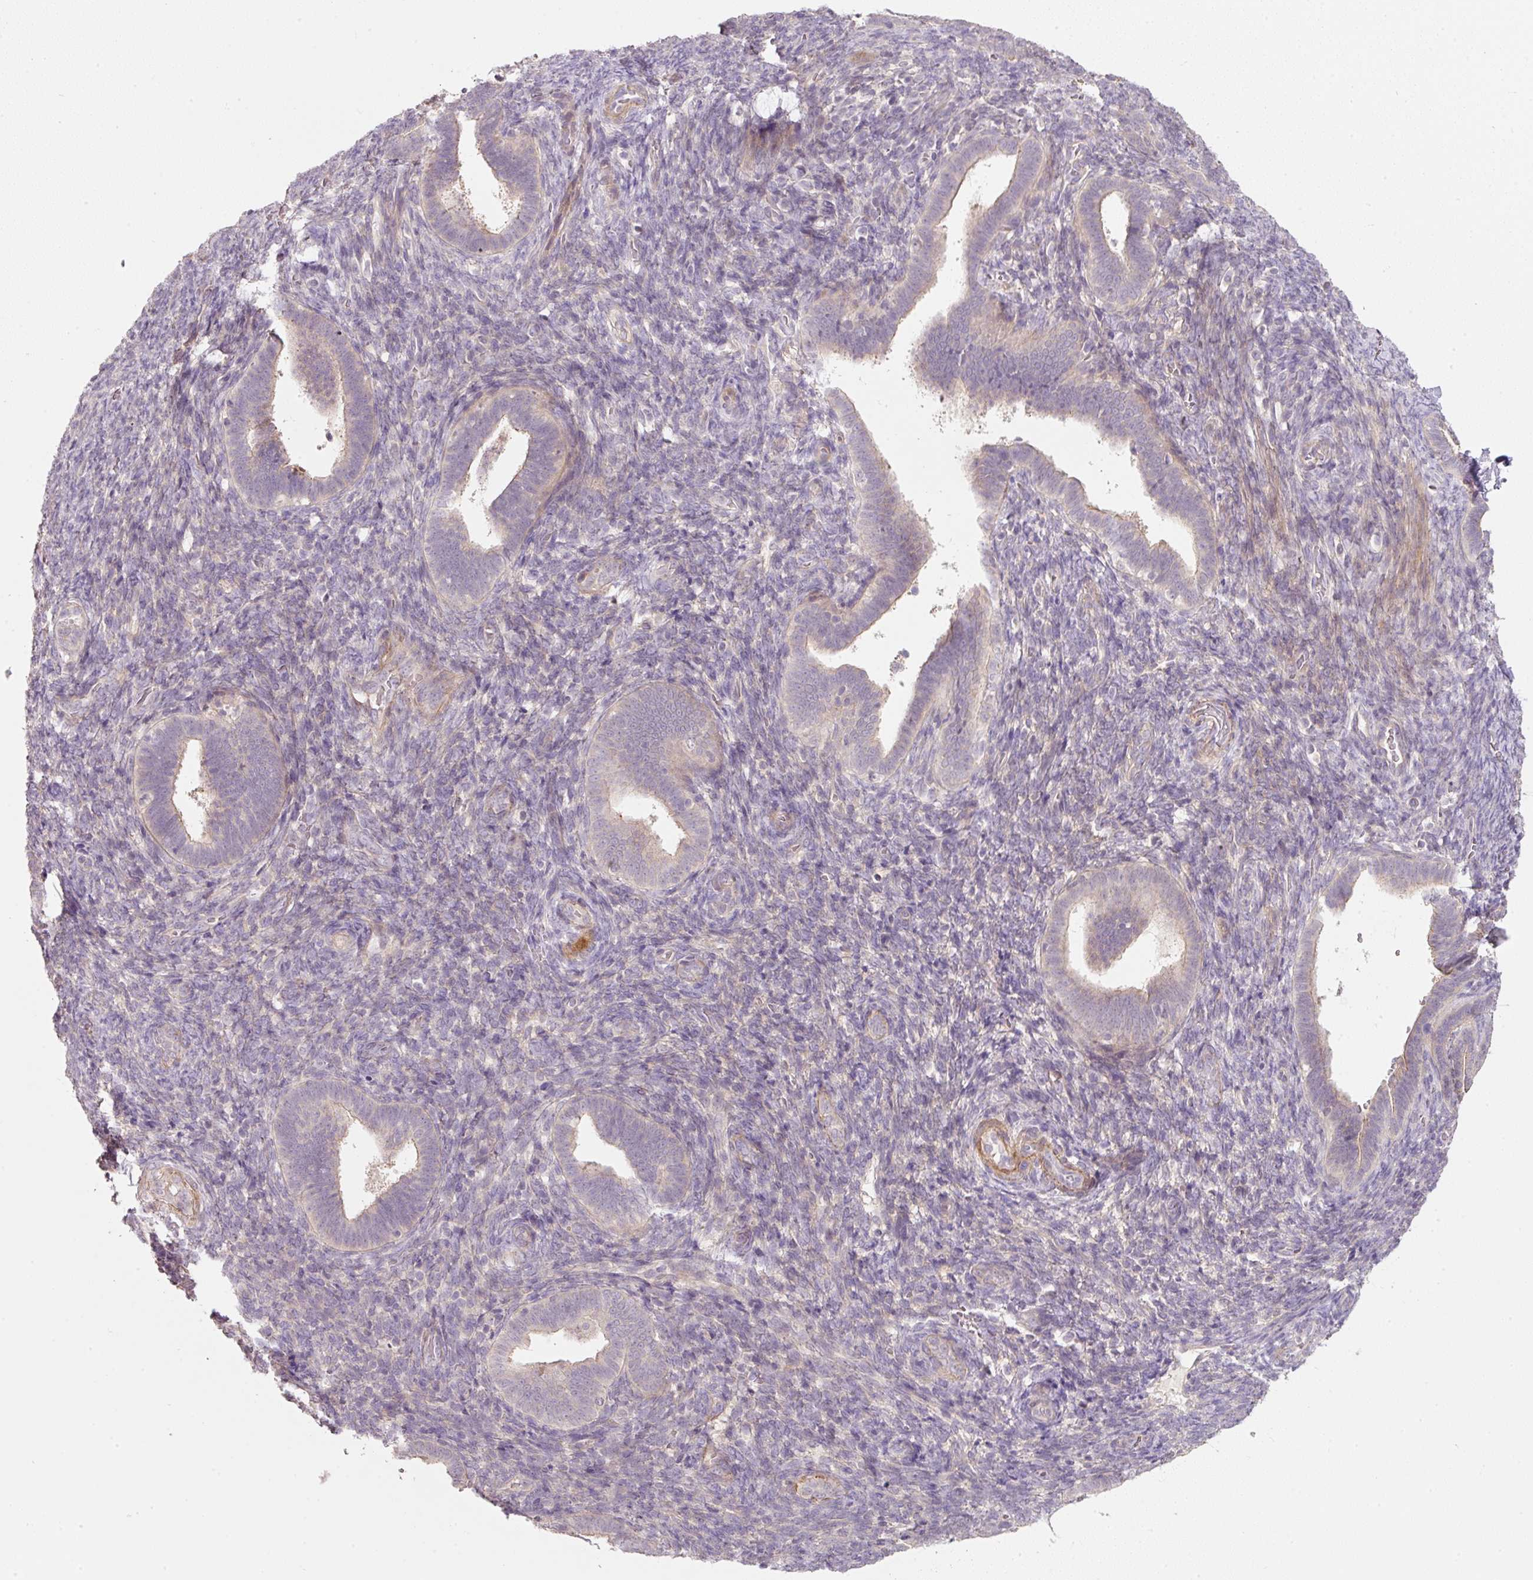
{"staining": {"intensity": "negative", "quantity": "none", "location": "none"}, "tissue": "endometrium", "cell_type": "Cells in endometrial stroma", "image_type": "normal", "snomed": [{"axis": "morphology", "description": "Normal tissue, NOS"}, {"axis": "topography", "description": "Endometrium"}], "caption": "This is a image of immunohistochemistry (IHC) staining of benign endometrium, which shows no staining in cells in endometrial stroma. Nuclei are stained in blue.", "gene": "TIRAP", "patient": {"sex": "female", "age": 34}}